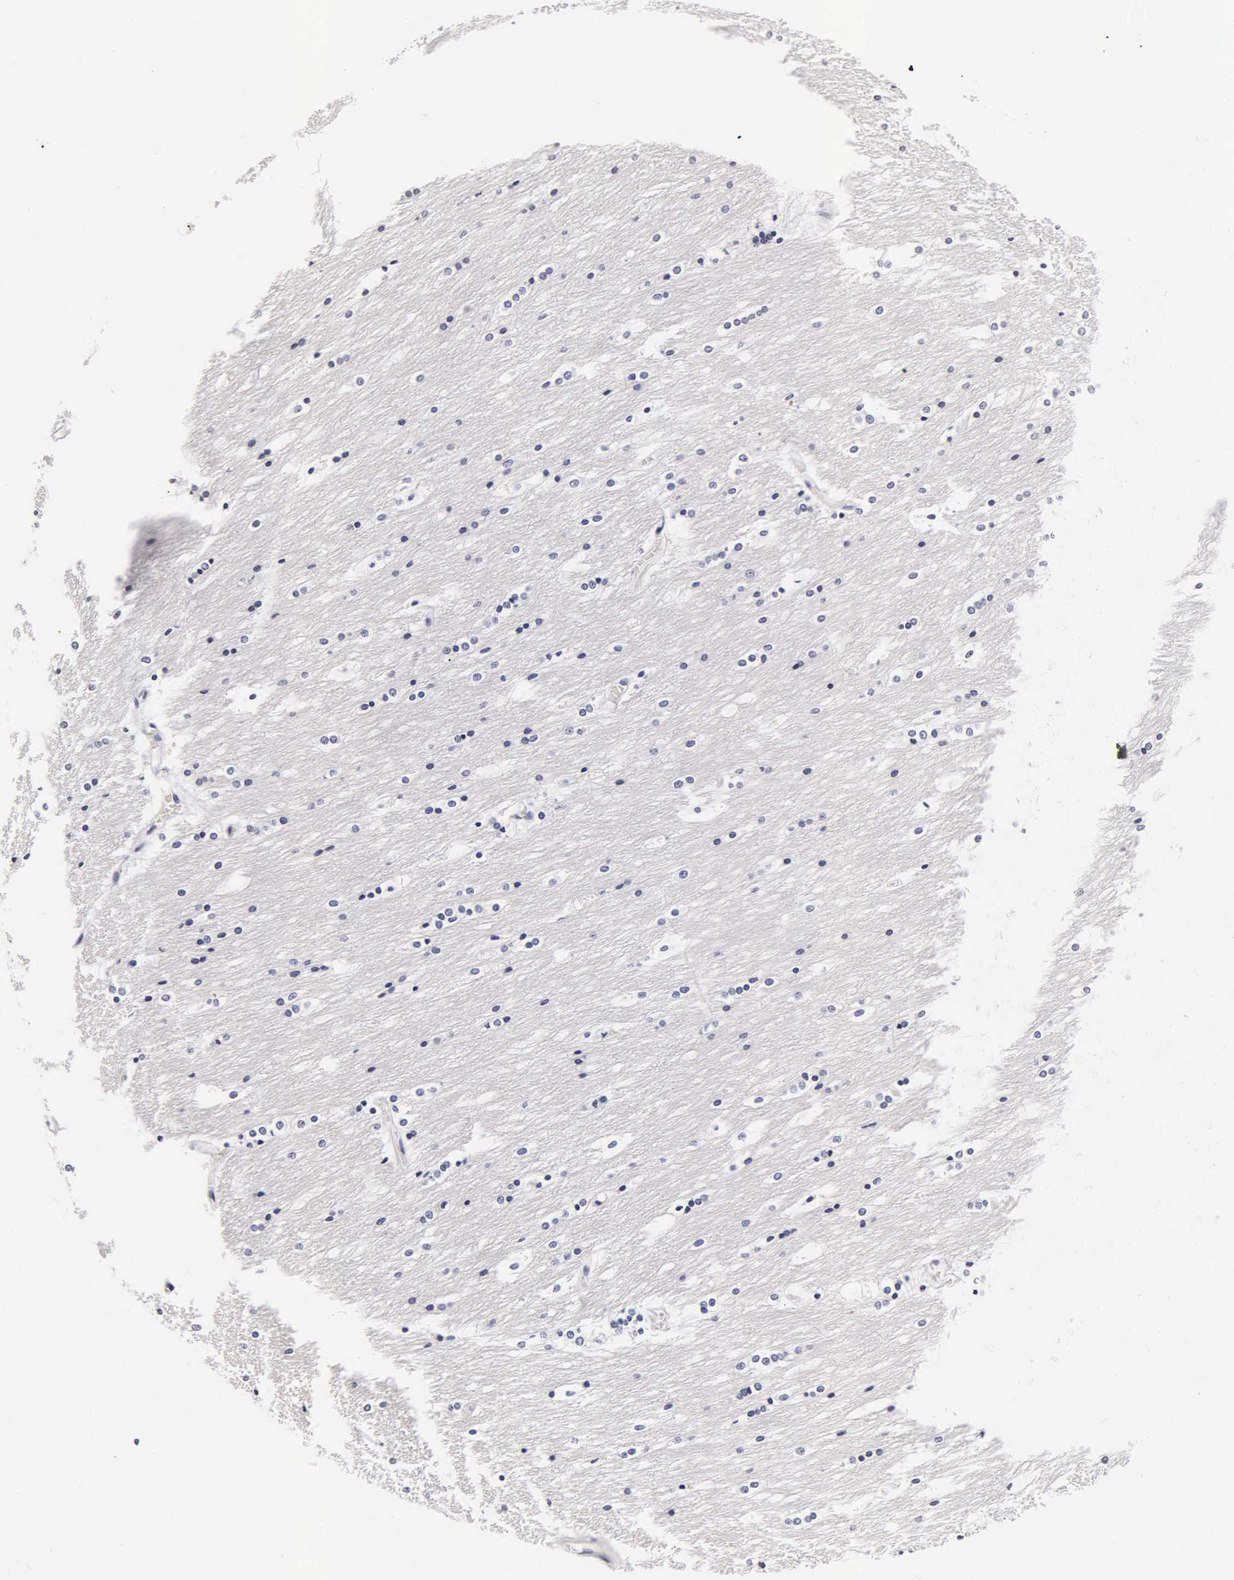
{"staining": {"intensity": "negative", "quantity": "none", "location": "none"}, "tissue": "caudate", "cell_type": "Glial cells", "image_type": "normal", "snomed": [{"axis": "morphology", "description": "Normal tissue, NOS"}, {"axis": "topography", "description": "Lateral ventricle wall"}], "caption": "Human caudate stained for a protein using immunohistochemistry demonstrates no positivity in glial cells.", "gene": "CGB3", "patient": {"sex": "female", "age": 19}}